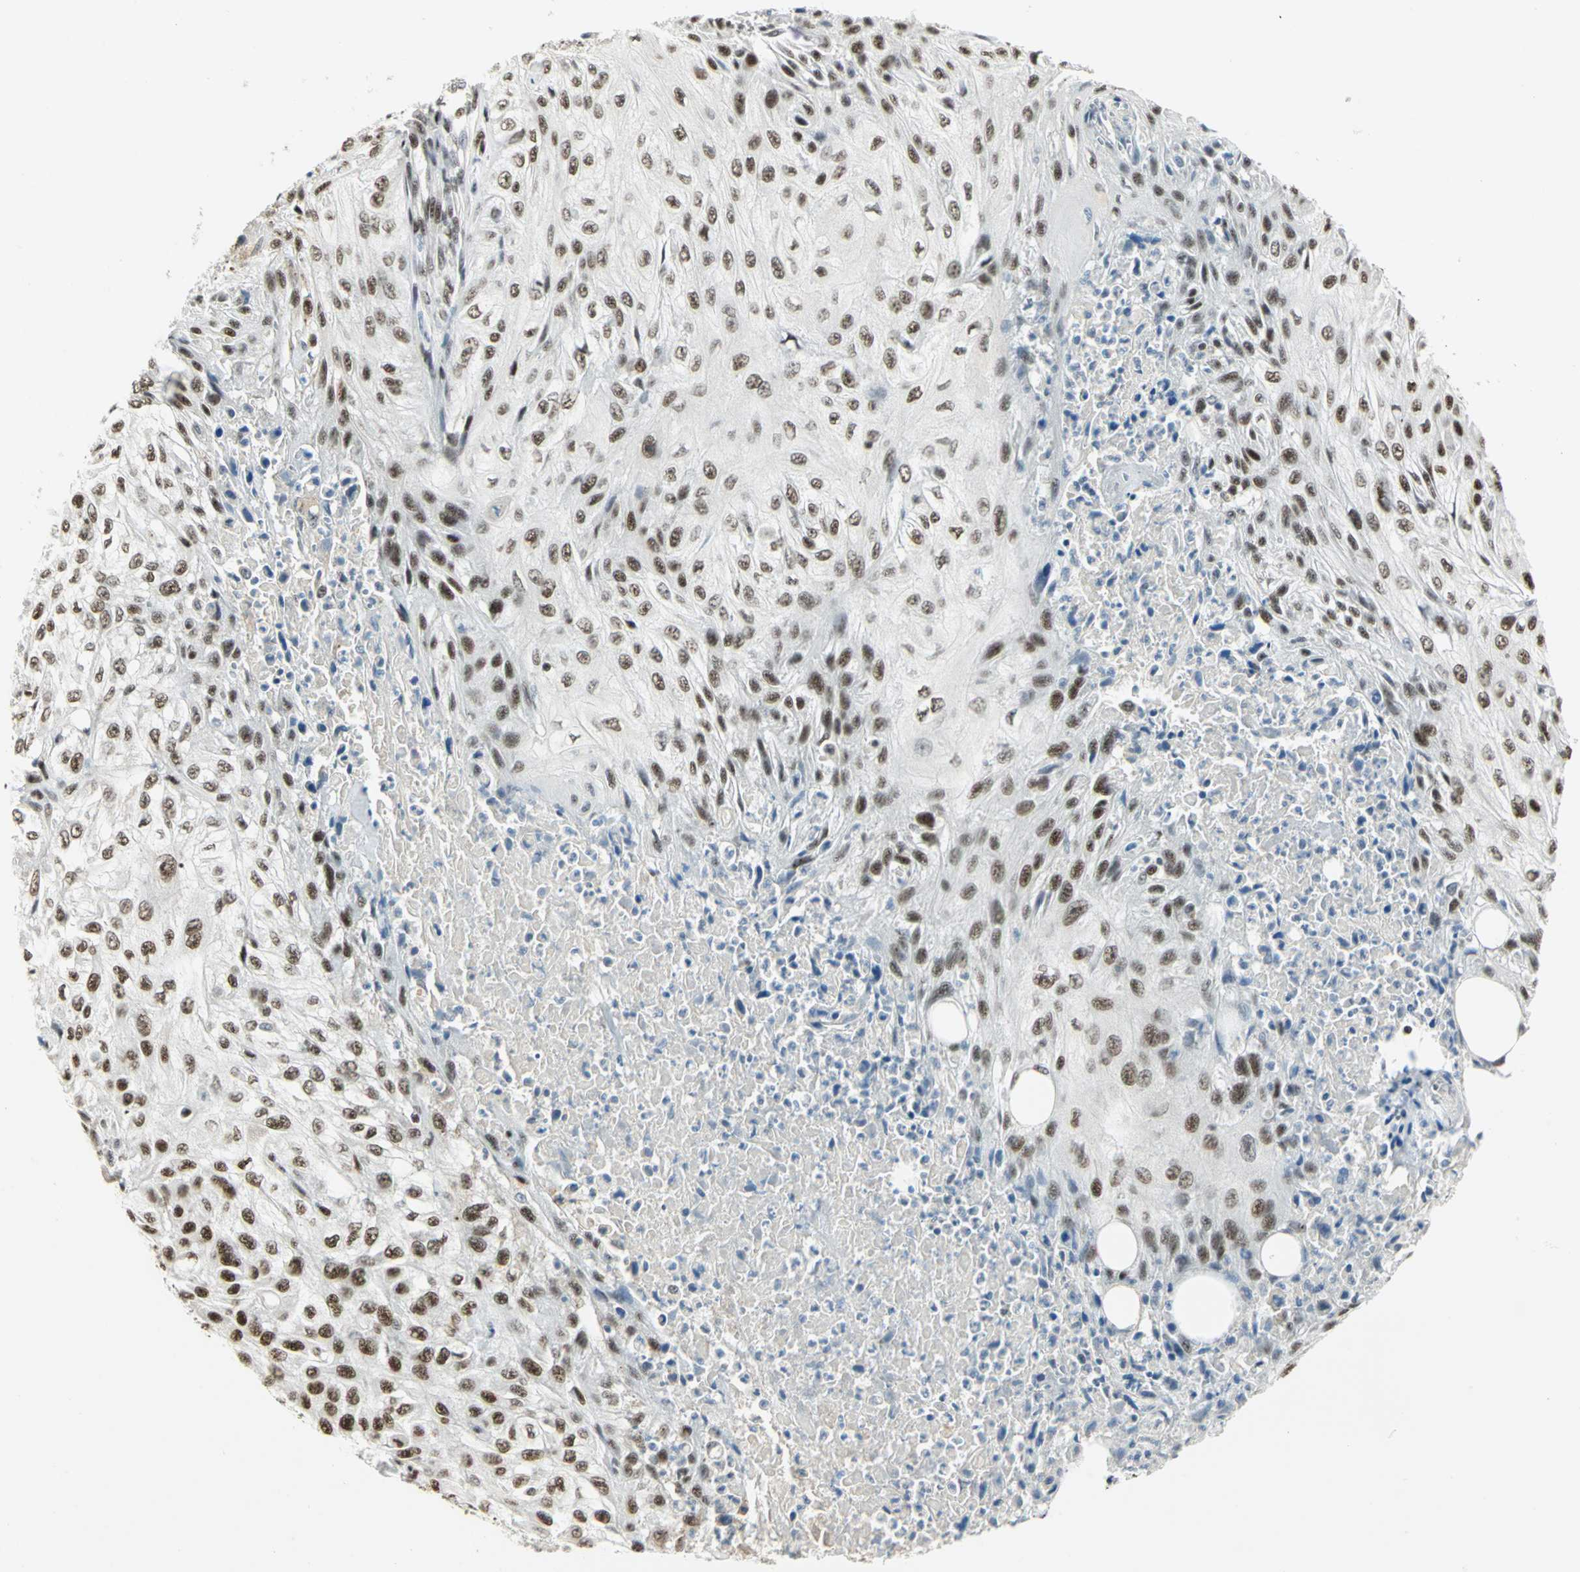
{"staining": {"intensity": "strong", "quantity": ">75%", "location": "nuclear"}, "tissue": "skin cancer", "cell_type": "Tumor cells", "image_type": "cancer", "snomed": [{"axis": "morphology", "description": "Squamous cell carcinoma, NOS"}, {"axis": "topography", "description": "Skin"}], "caption": "Tumor cells demonstrate high levels of strong nuclear expression in about >75% of cells in human squamous cell carcinoma (skin).", "gene": "CCNT1", "patient": {"sex": "male", "age": 75}}